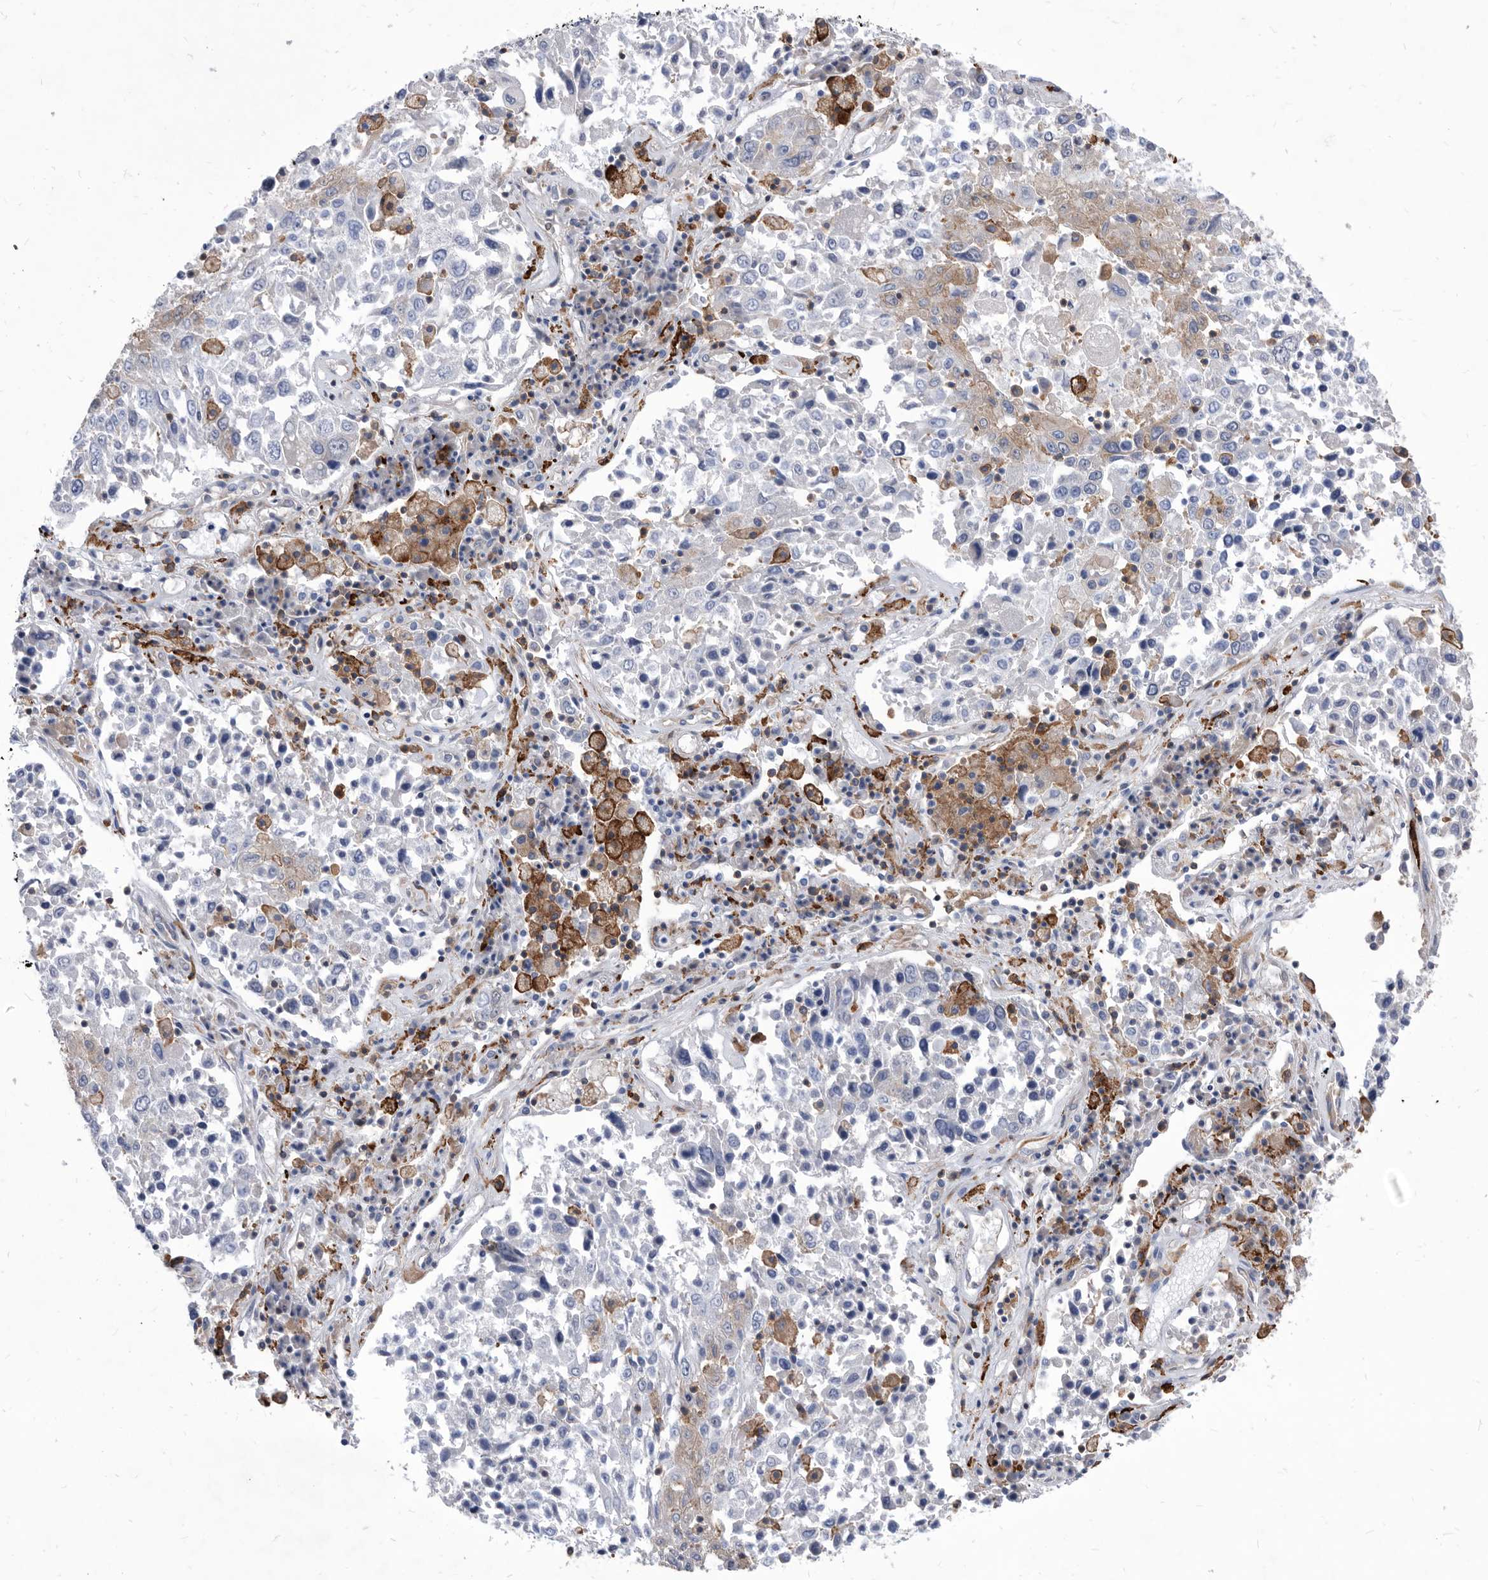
{"staining": {"intensity": "negative", "quantity": "none", "location": "none"}, "tissue": "lung cancer", "cell_type": "Tumor cells", "image_type": "cancer", "snomed": [{"axis": "morphology", "description": "Squamous cell carcinoma, NOS"}, {"axis": "topography", "description": "Lung"}], "caption": "Immunohistochemical staining of human squamous cell carcinoma (lung) demonstrates no significant positivity in tumor cells. (DAB immunohistochemistry, high magnification).", "gene": "SMG7", "patient": {"sex": "male", "age": 65}}